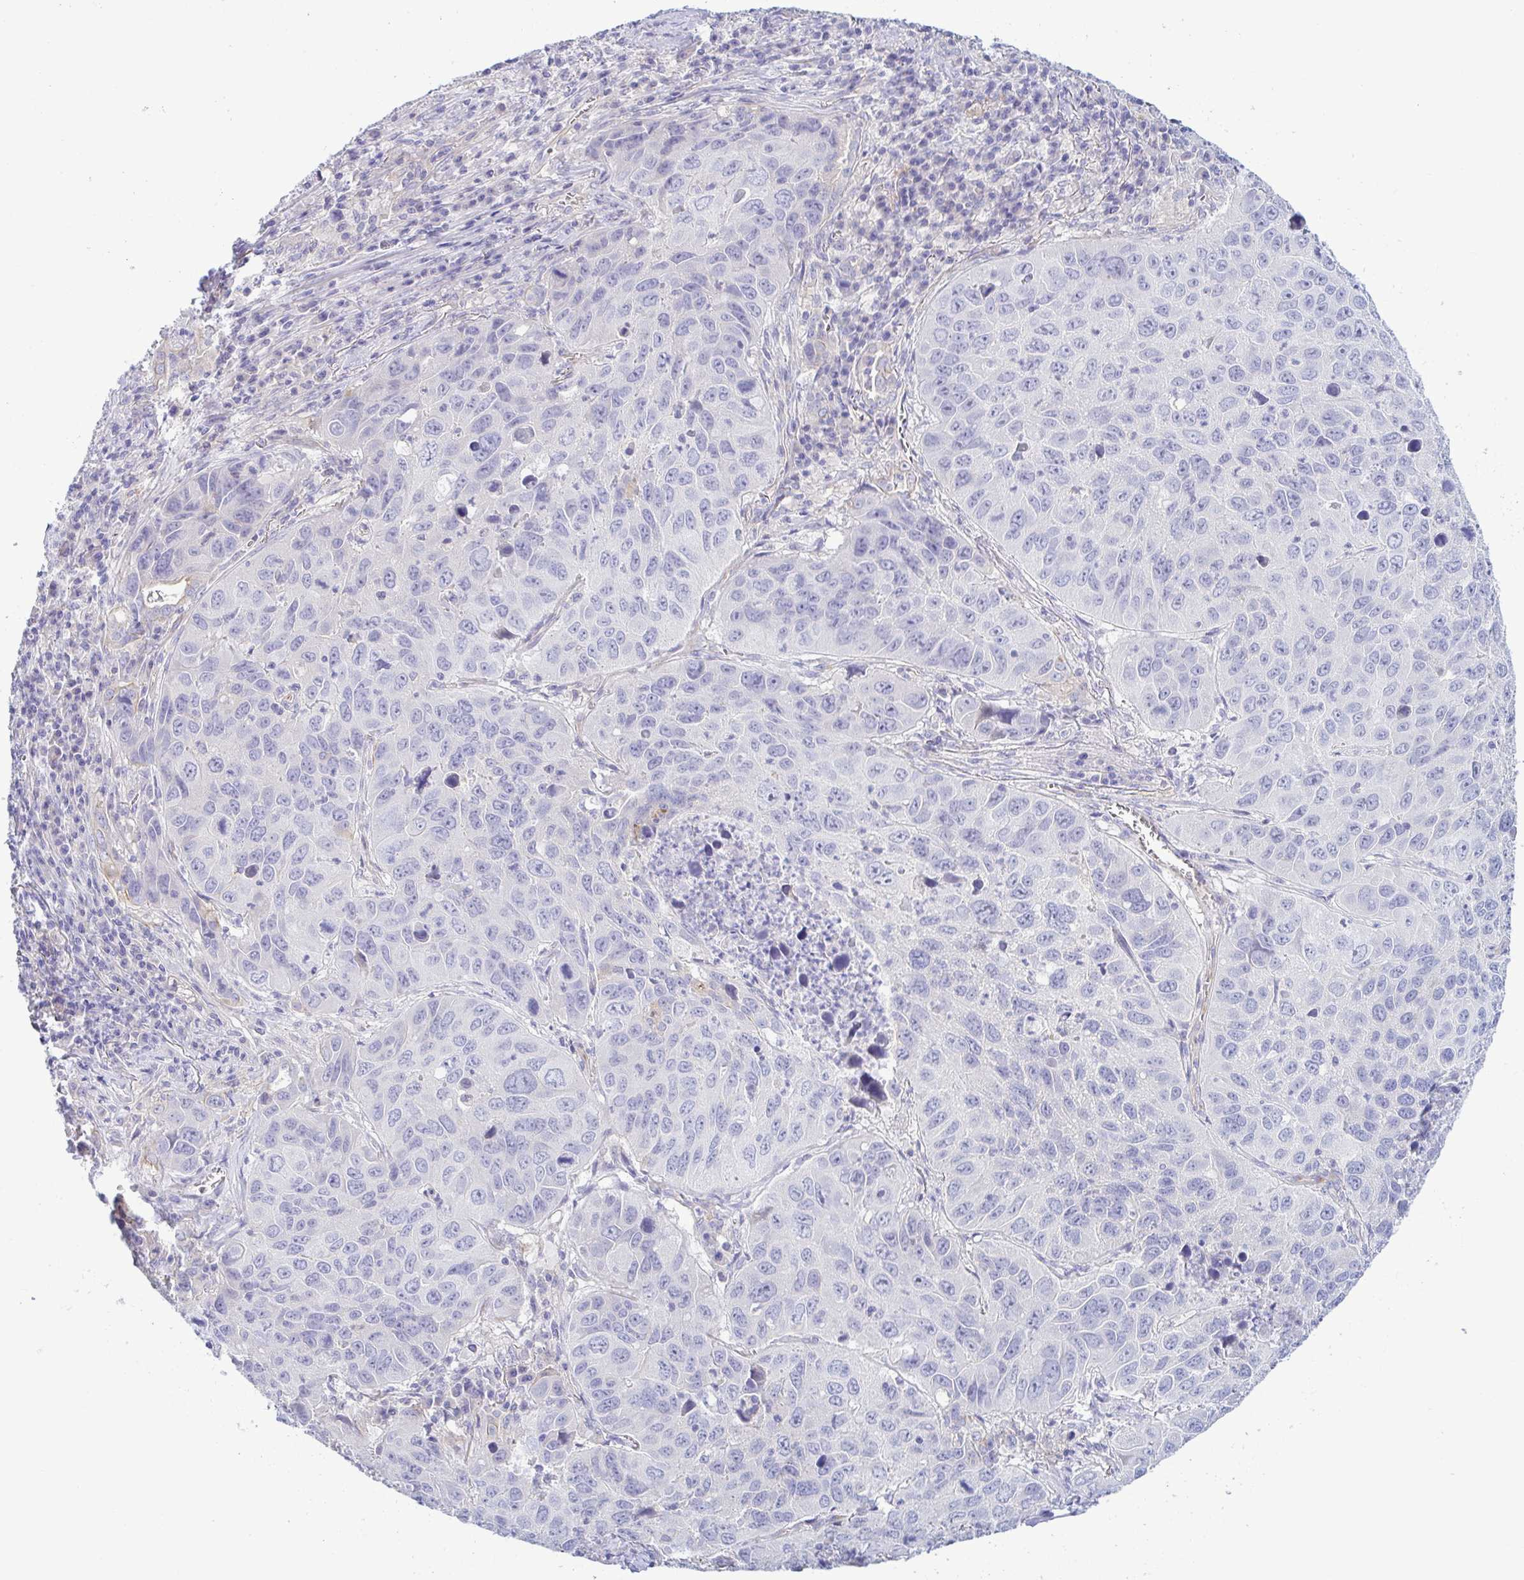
{"staining": {"intensity": "negative", "quantity": "none", "location": "none"}, "tissue": "lung cancer", "cell_type": "Tumor cells", "image_type": "cancer", "snomed": [{"axis": "morphology", "description": "Squamous cell carcinoma, NOS"}, {"axis": "topography", "description": "Lung"}], "caption": "A photomicrograph of lung squamous cell carcinoma stained for a protein displays no brown staining in tumor cells.", "gene": "TNNI2", "patient": {"sex": "female", "age": 61}}